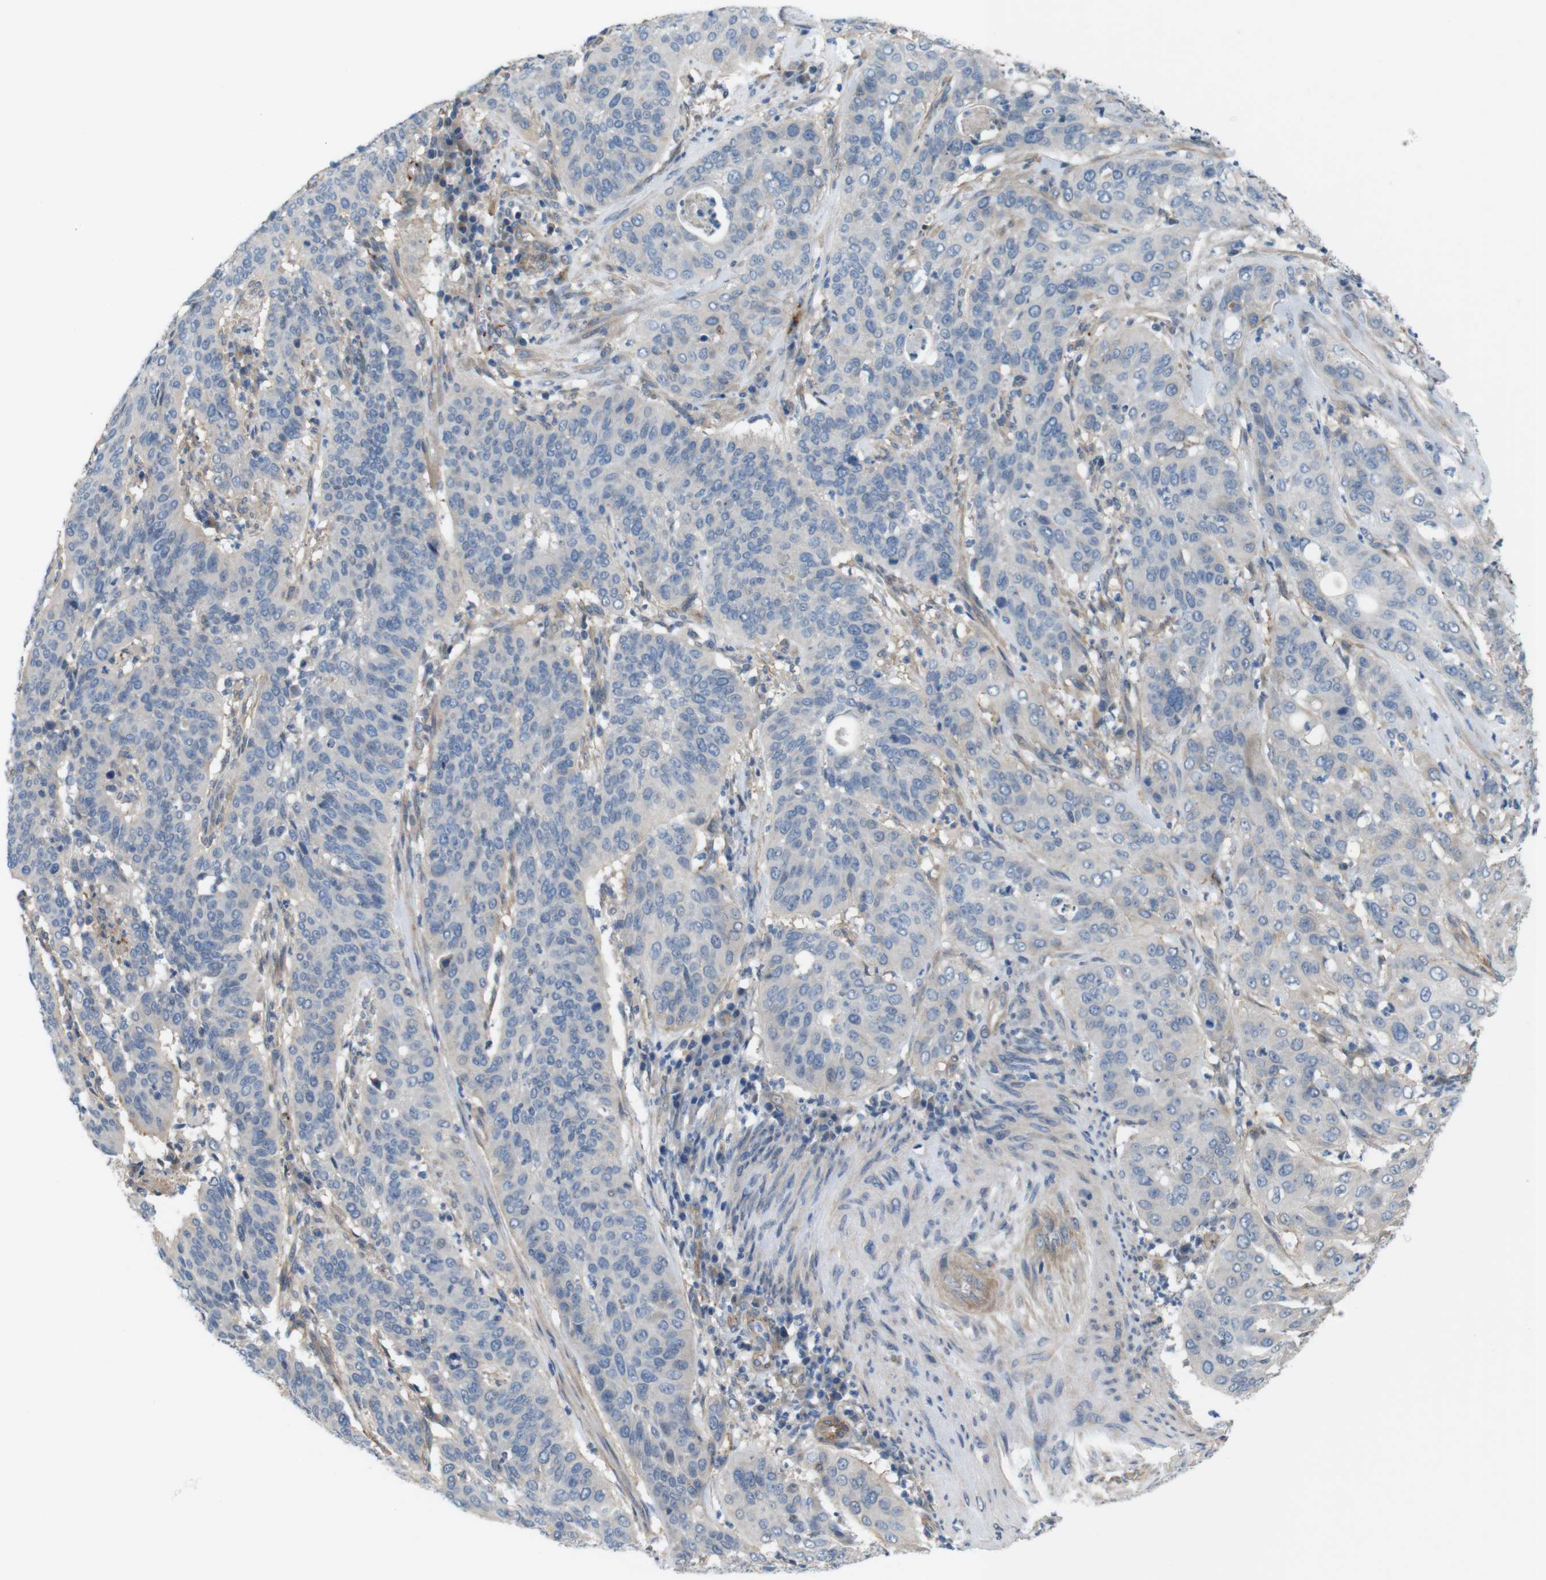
{"staining": {"intensity": "negative", "quantity": "none", "location": "none"}, "tissue": "cervical cancer", "cell_type": "Tumor cells", "image_type": "cancer", "snomed": [{"axis": "morphology", "description": "Normal tissue, NOS"}, {"axis": "morphology", "description": "Squamous cell carcinoma, NOS"}, {"axis": "topography", "description": "Cervix"}], "caption": "Cervical squamous cell carcinoma was stained to show a protein in brown. There is no significant expression in tumor cells.", "gene": "BVES", "patient": {"sex": "female", "age": 39}}